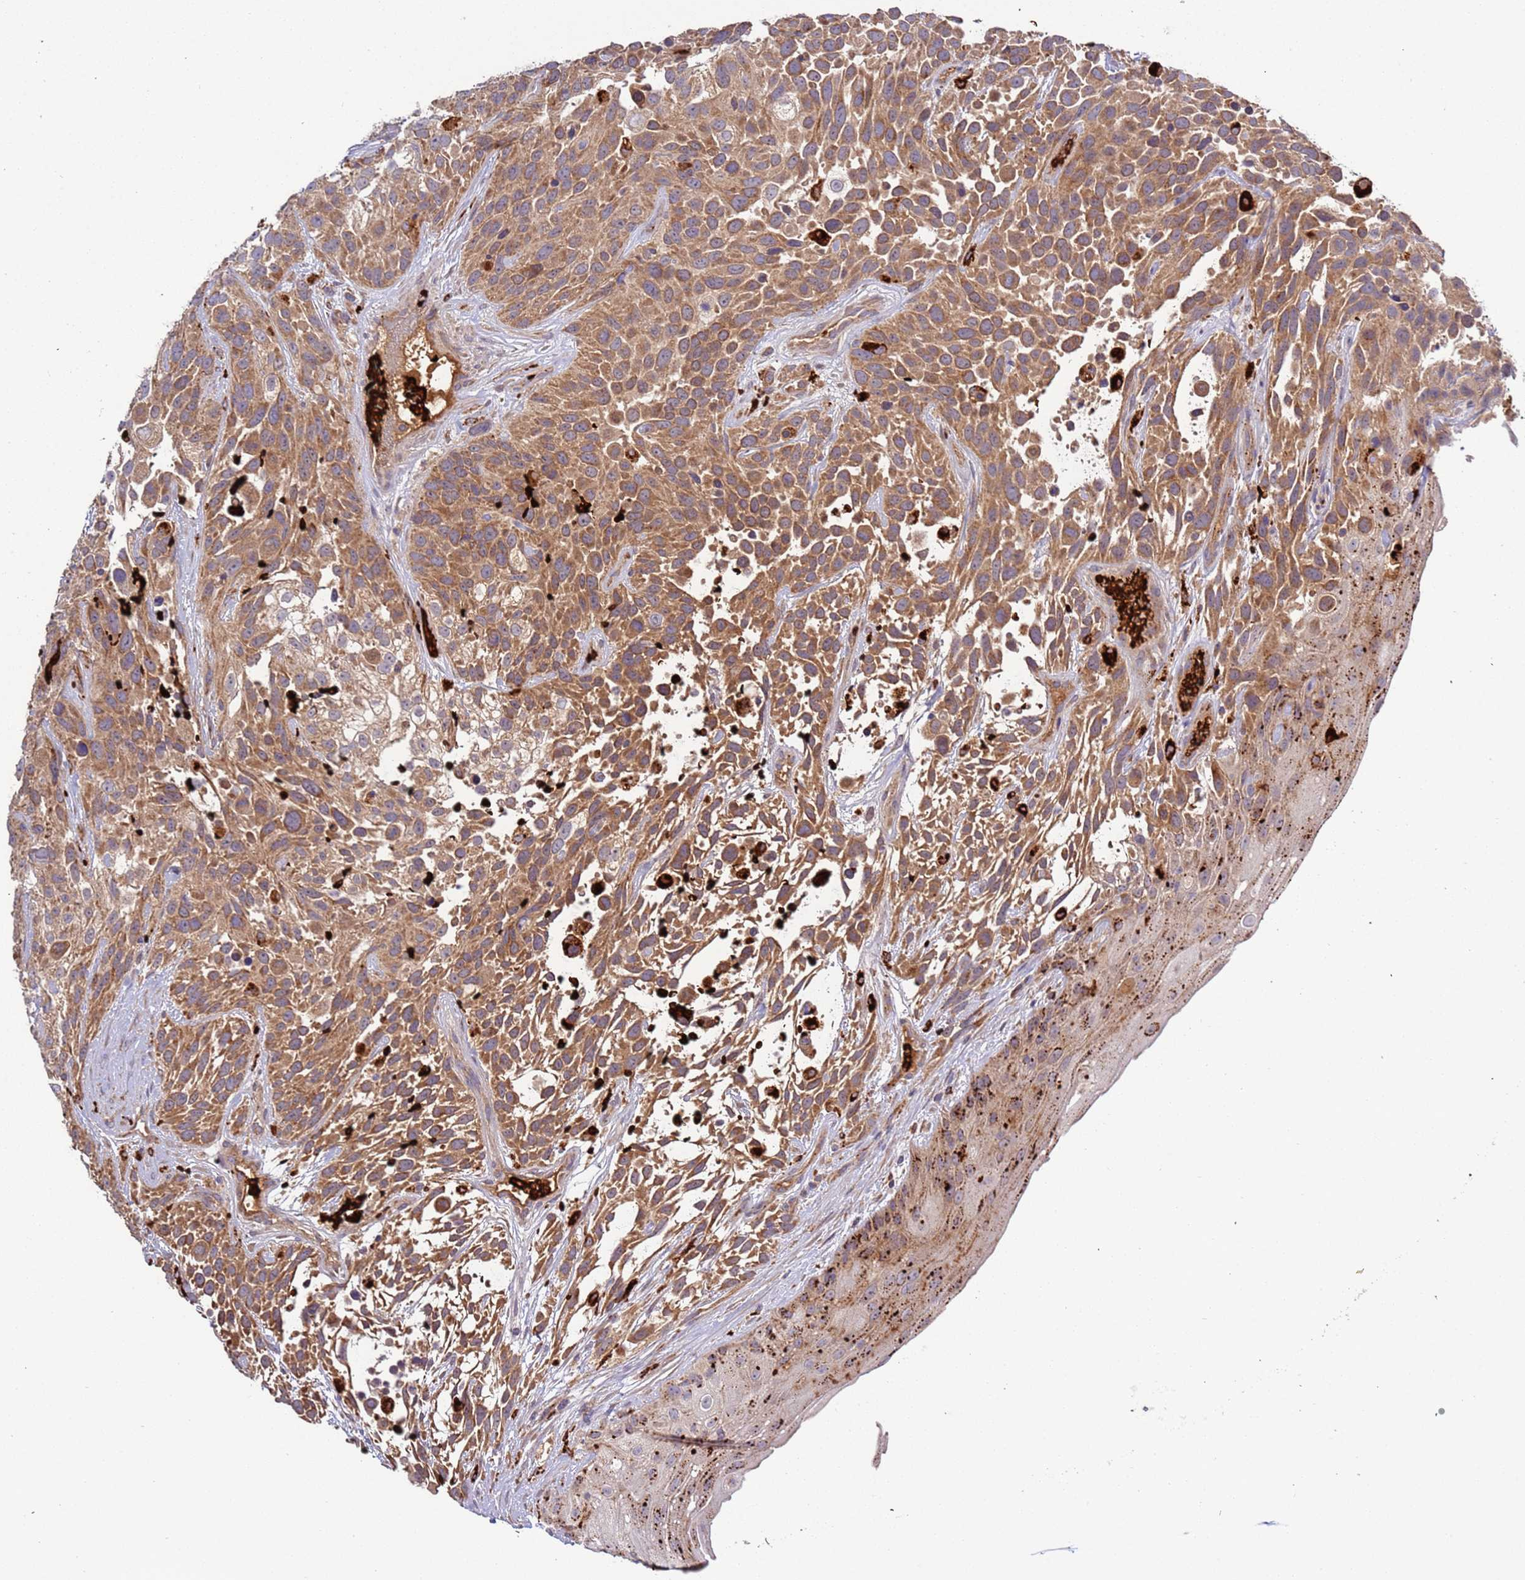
{"staining": {"intensity": "moderate", "quantity": ">75%", "location": "cytoplasmic/membranous"}, "tissue": "urothelial cancer", "cell_type": "Tumor cells", "image_type": "cancer", "snomed": [{"axis": "morphology", "description": "Urothelial carcinoma, High grade"}, {"axis": "topography", "description": "Urinary bladder"}], "caption": "An immunohistochemistry histopathology image of neoplastic tissue is shown. Protein staining in brown labels moderate cytoplasmic/membranous positivity in high-grade urothelial carcinoma within tumor cells.", "gene": "VPS36", "patient": {"sex": "female", "age": 70}}